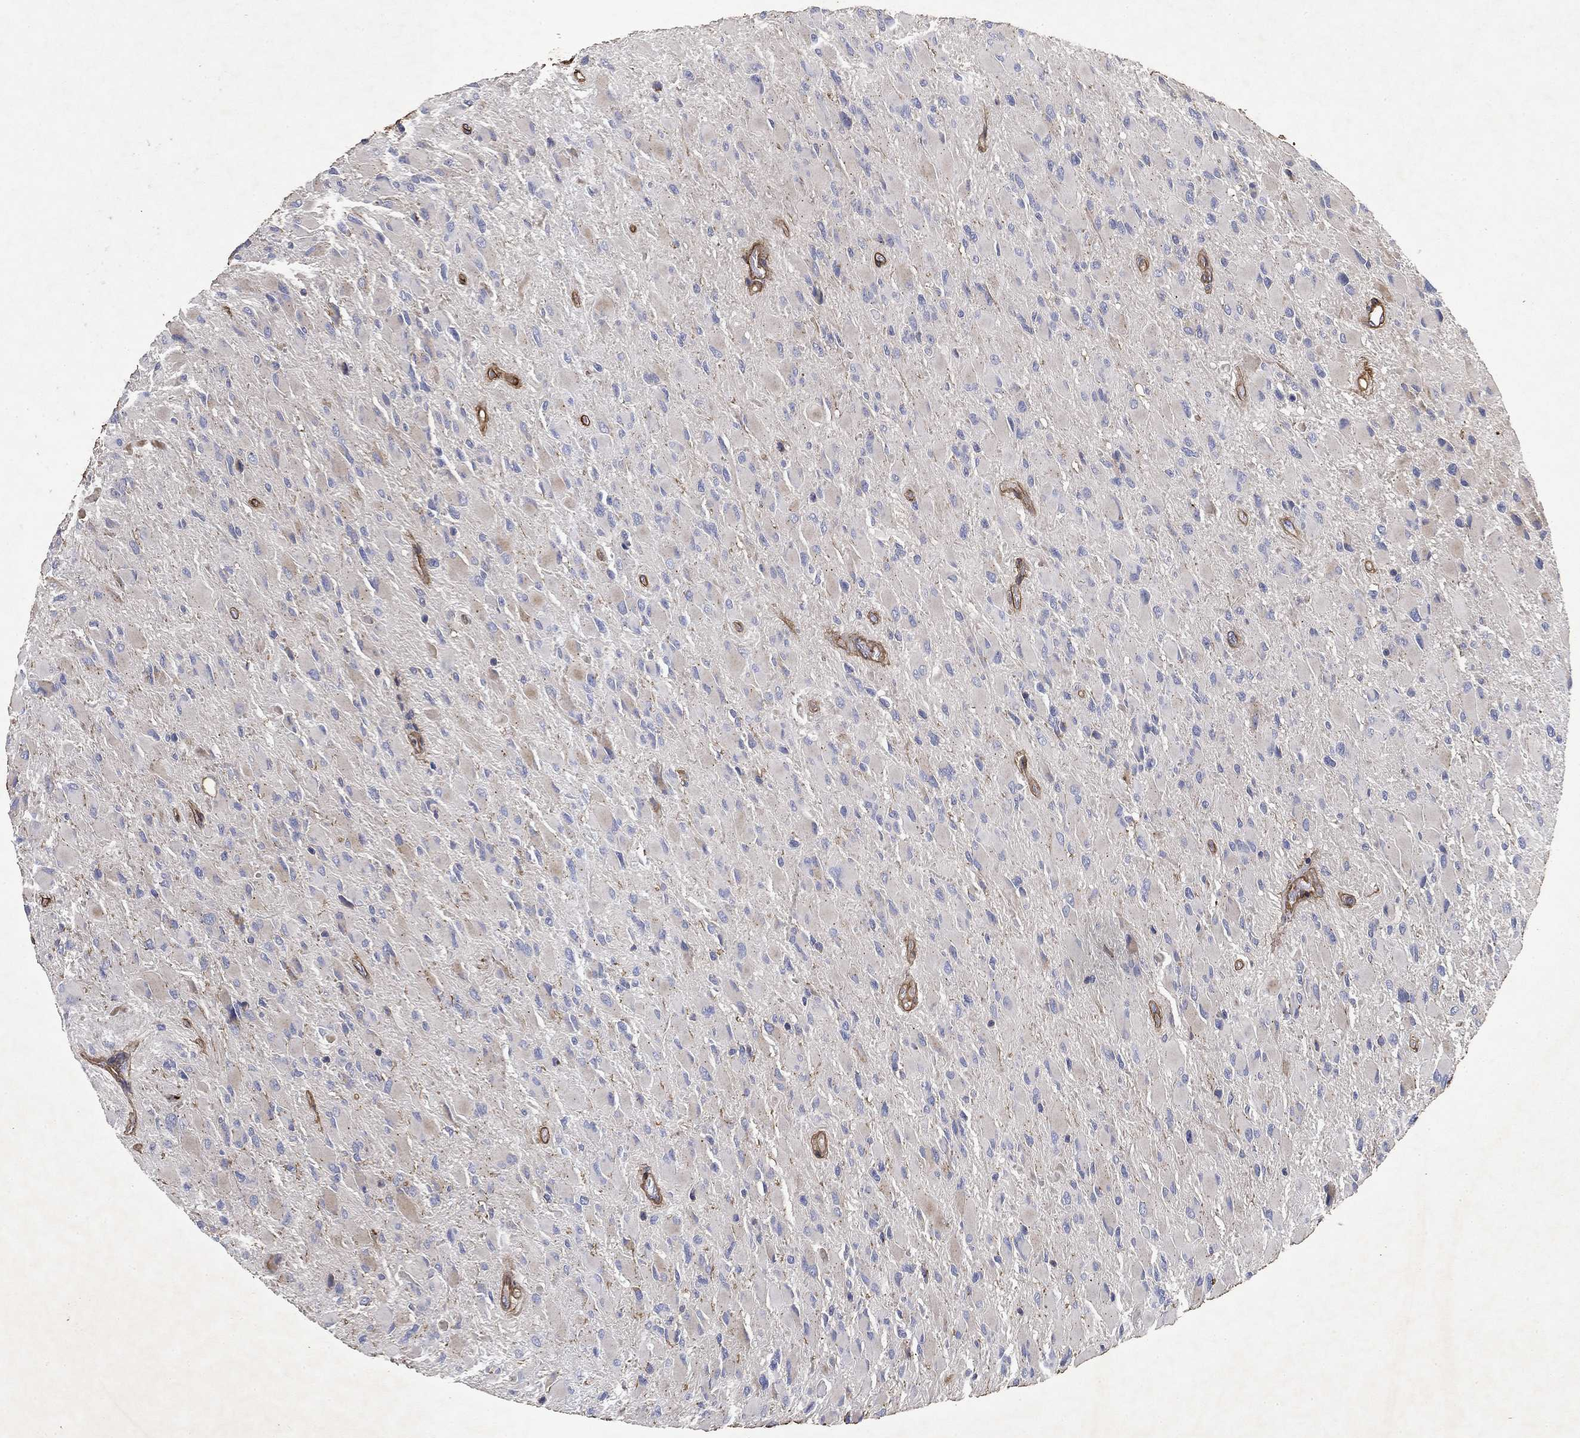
{"staining": {"intensity": "negative", "quantity": "none", "location": "none"}, "tissue": "glioma", "cell_type": "Tumor cells", "image_type": "cancer", "snomed": [{"axis": "morphology", "description": "Glioma, malignant, High grade"}, {"axis": "topography", "description": "Cerebral cortex"}], "caption": "High power microscopy micrograph of an IHC photomicrograph of glioma, revealing no significant staining in tumor cells.", "gene": "COL4A2", "patient": {"sex": "female", "age": 36}}